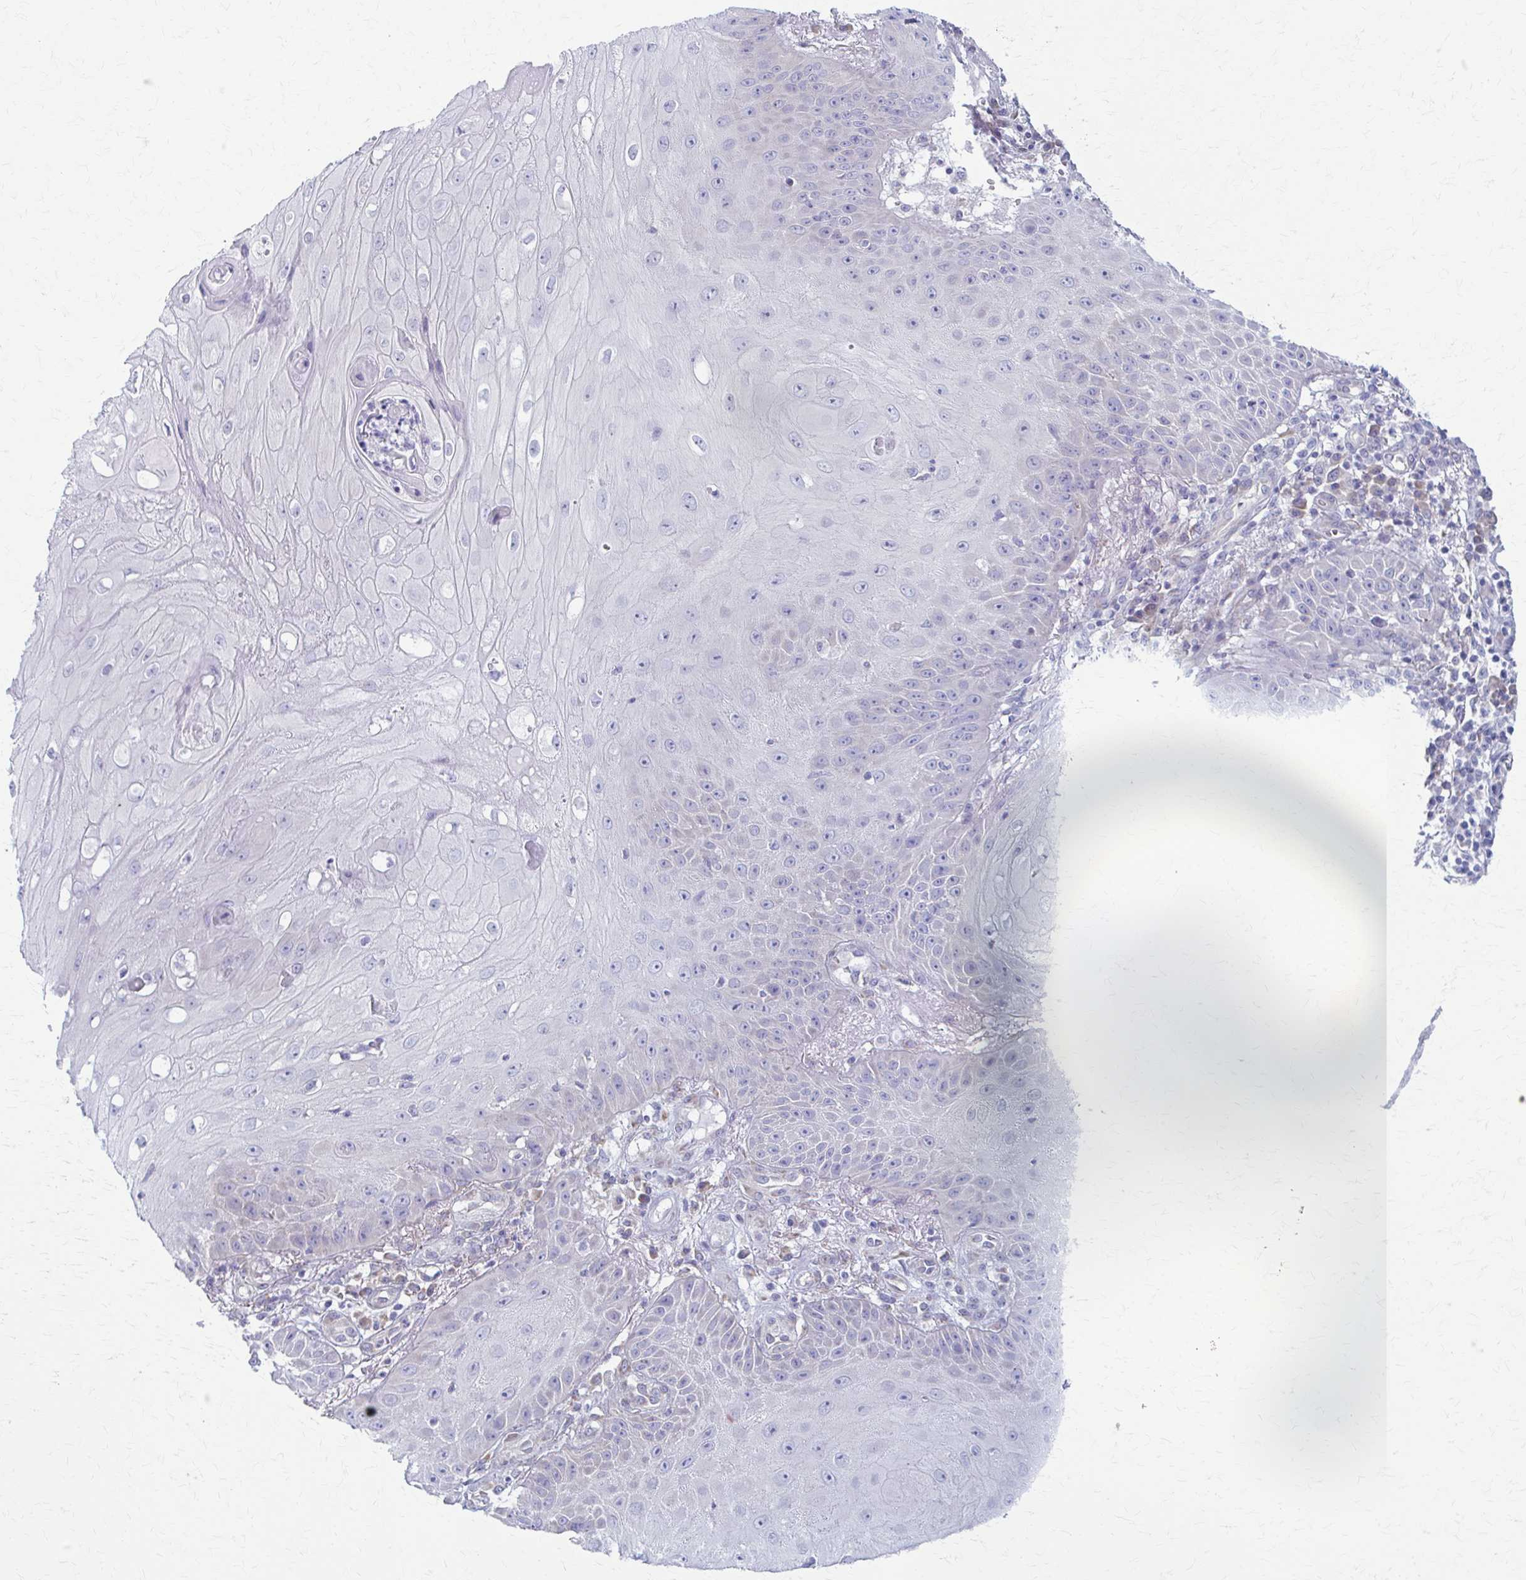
{"staining": {"intensity": "negative", "quantity": "none", "location": "none"}, "tissue": "skin cancer", "cell_type": "Tumor cells", "image_type": "cancer", "snomed": [{"axis": "morphology", "description": "Squamous cell carcinoma, NOS"}, {"axis": "topography", "description": "Skin"}], "caption": "This is an immunohistochemistry photomicrograph of skin cancer. There is no positivity in tumor cells.", "gene": "PRKRA", "patient": {"sex": "male", "age": 70}}